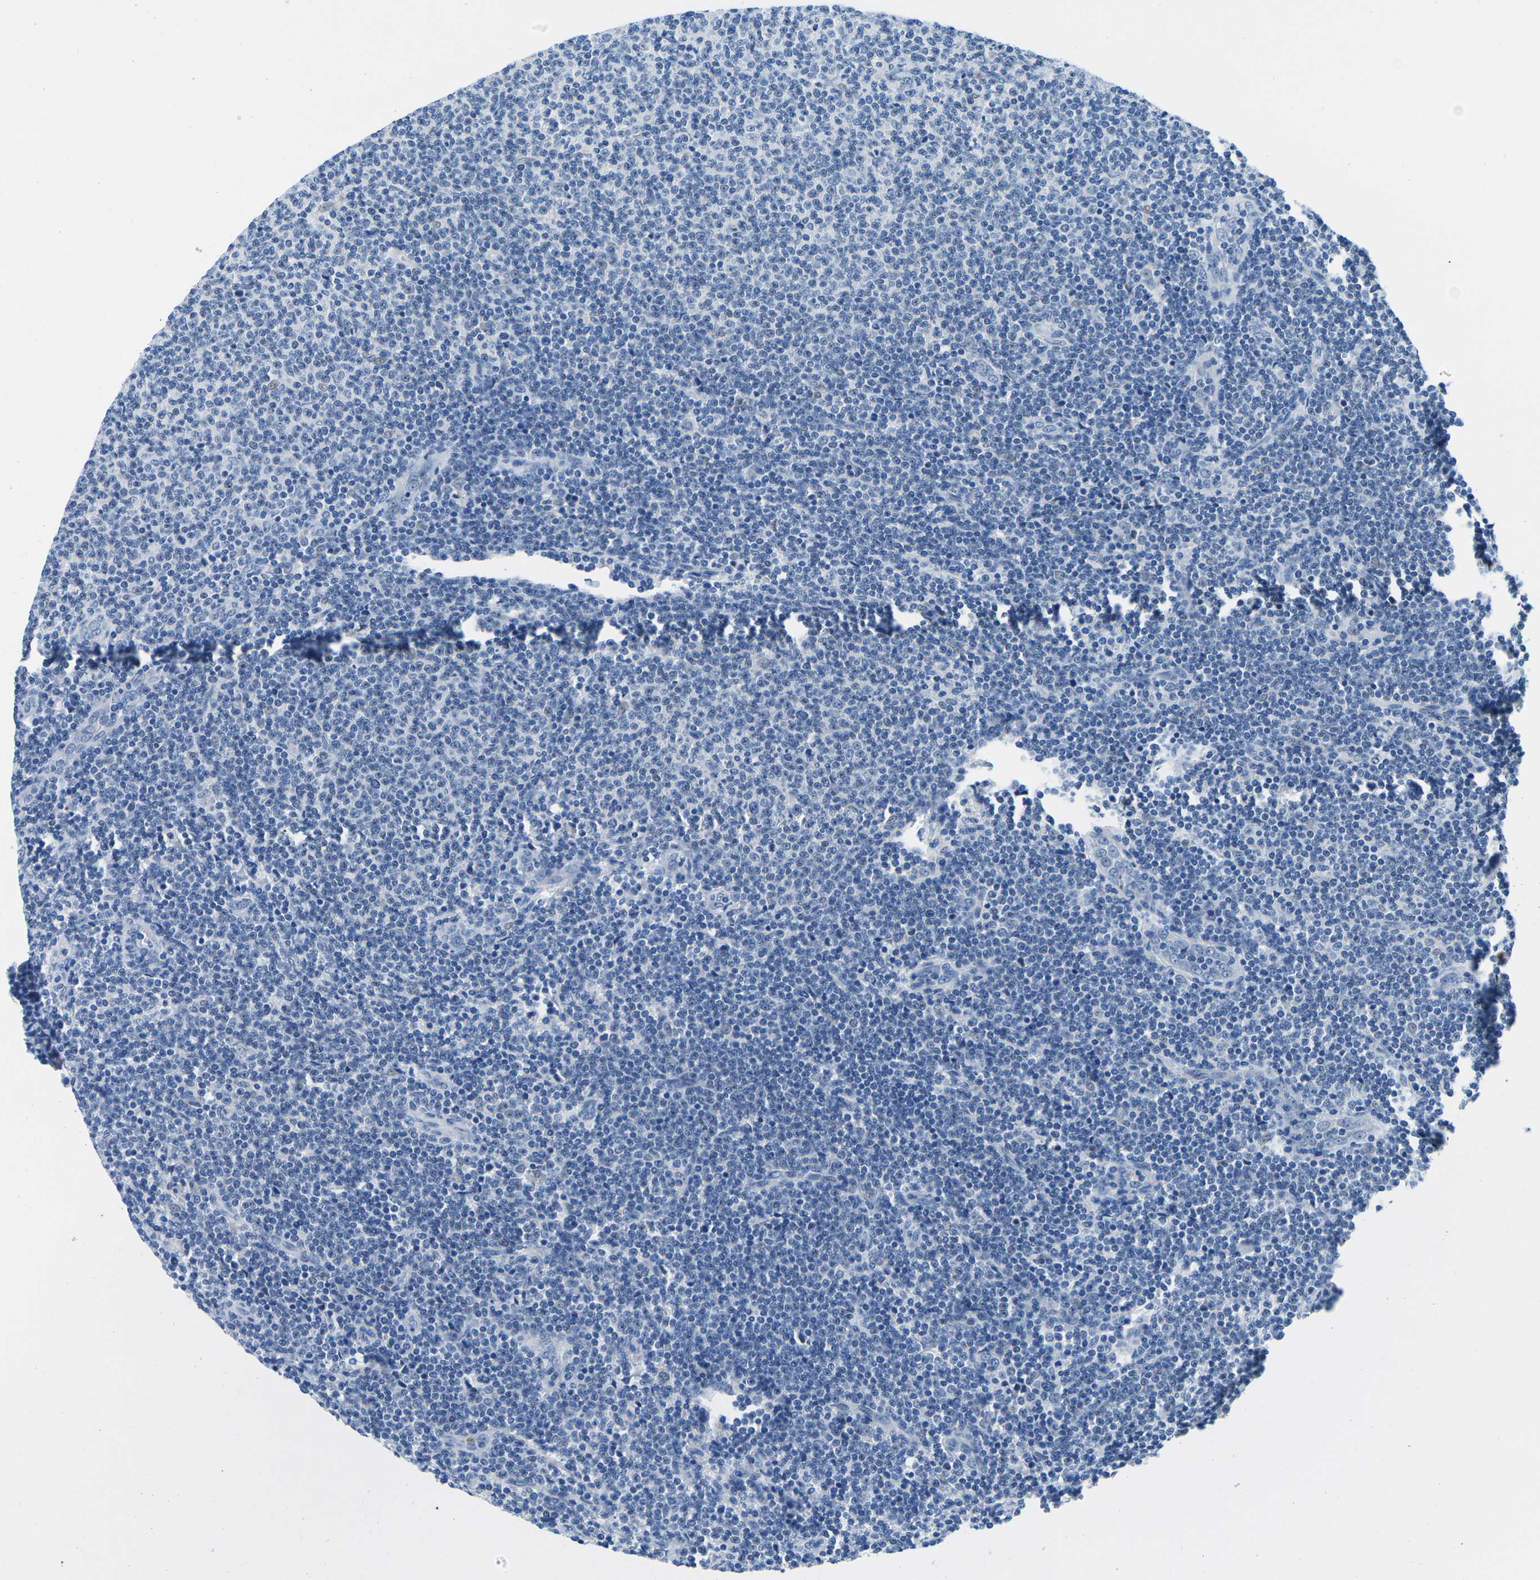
{"staining": {"intensity": "negative", "quantity": "none", "location": "none"}, "tissue": "lymphoma", "cell_type": "Tumor cells", "image_type": "cancer", "snomed": [{"axis": "morphology", "description": "Malignant lymphoma, non-Hodgkin's type, Low grade"}, {"axis": "topography", "description": "Lymph node"}], "caption": "Immunohistochemistry (IHC) micrograph of malignant lymphoma, non-Hodgkin's type (low-grade) stained for a protein (brown), which demonstrates no positivity in tumor cells.", "gene": "TM6SF1", "patient": {"sex": "male", "age": 66}}